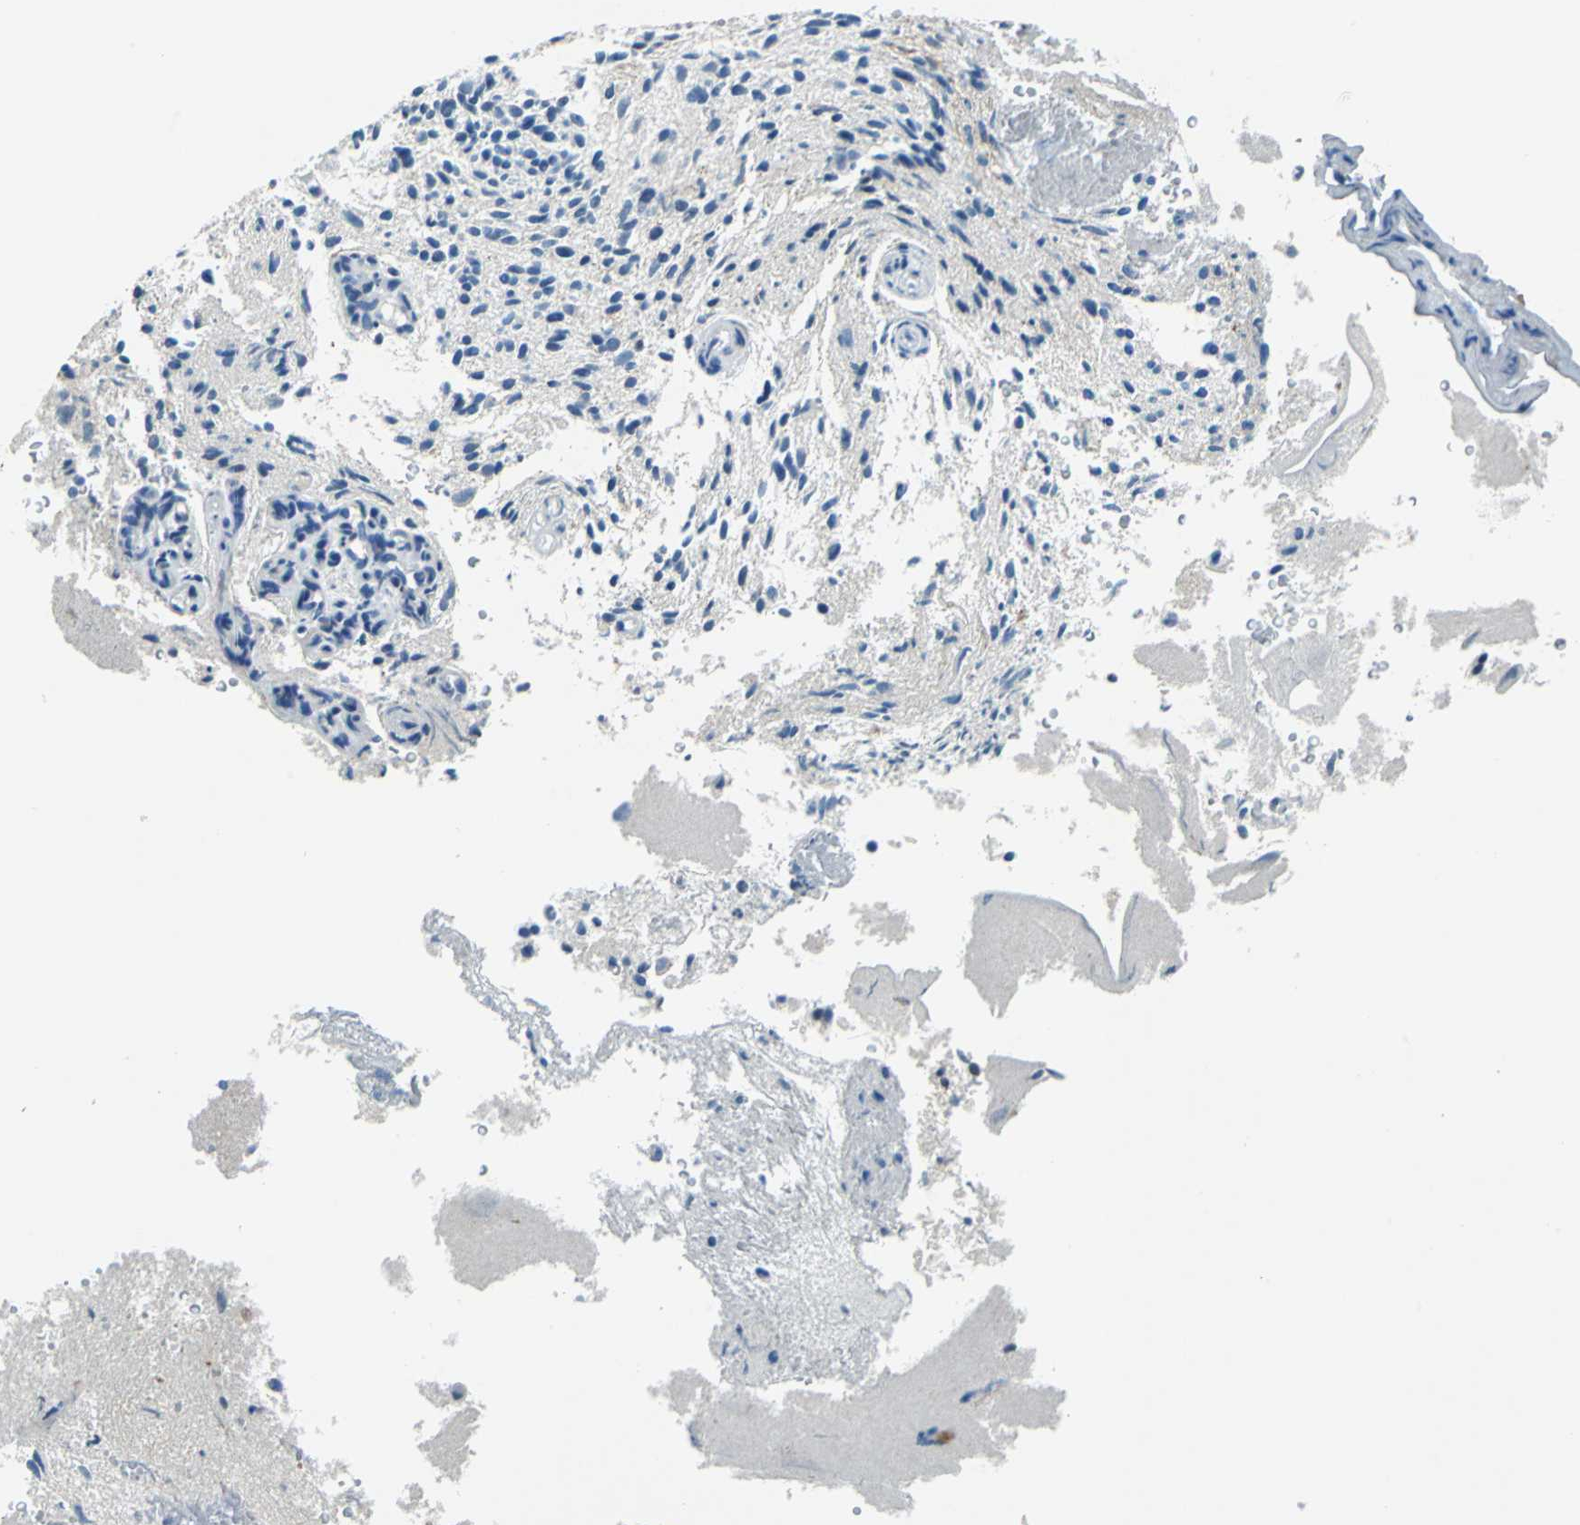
{"staining": {"intensity": "negative", "quantity": "none", "location": "none"}, "tissue": "glioma", "cell_type": "Tumor cells", "image_type": "cancer", "snomed": [{"axis": "morphology", "description": "Normal tissue, NOS"}, {"axis": "morphology", "description": "Glioma, malignant, High grade"}, {"axis": "topography", "description": "Cerebral cortex"}], "caption": "Tumor cells show no significant protein staining in glioma.", "gene": "HCFC2", "patient": {"sex": "male", "age": 75}}